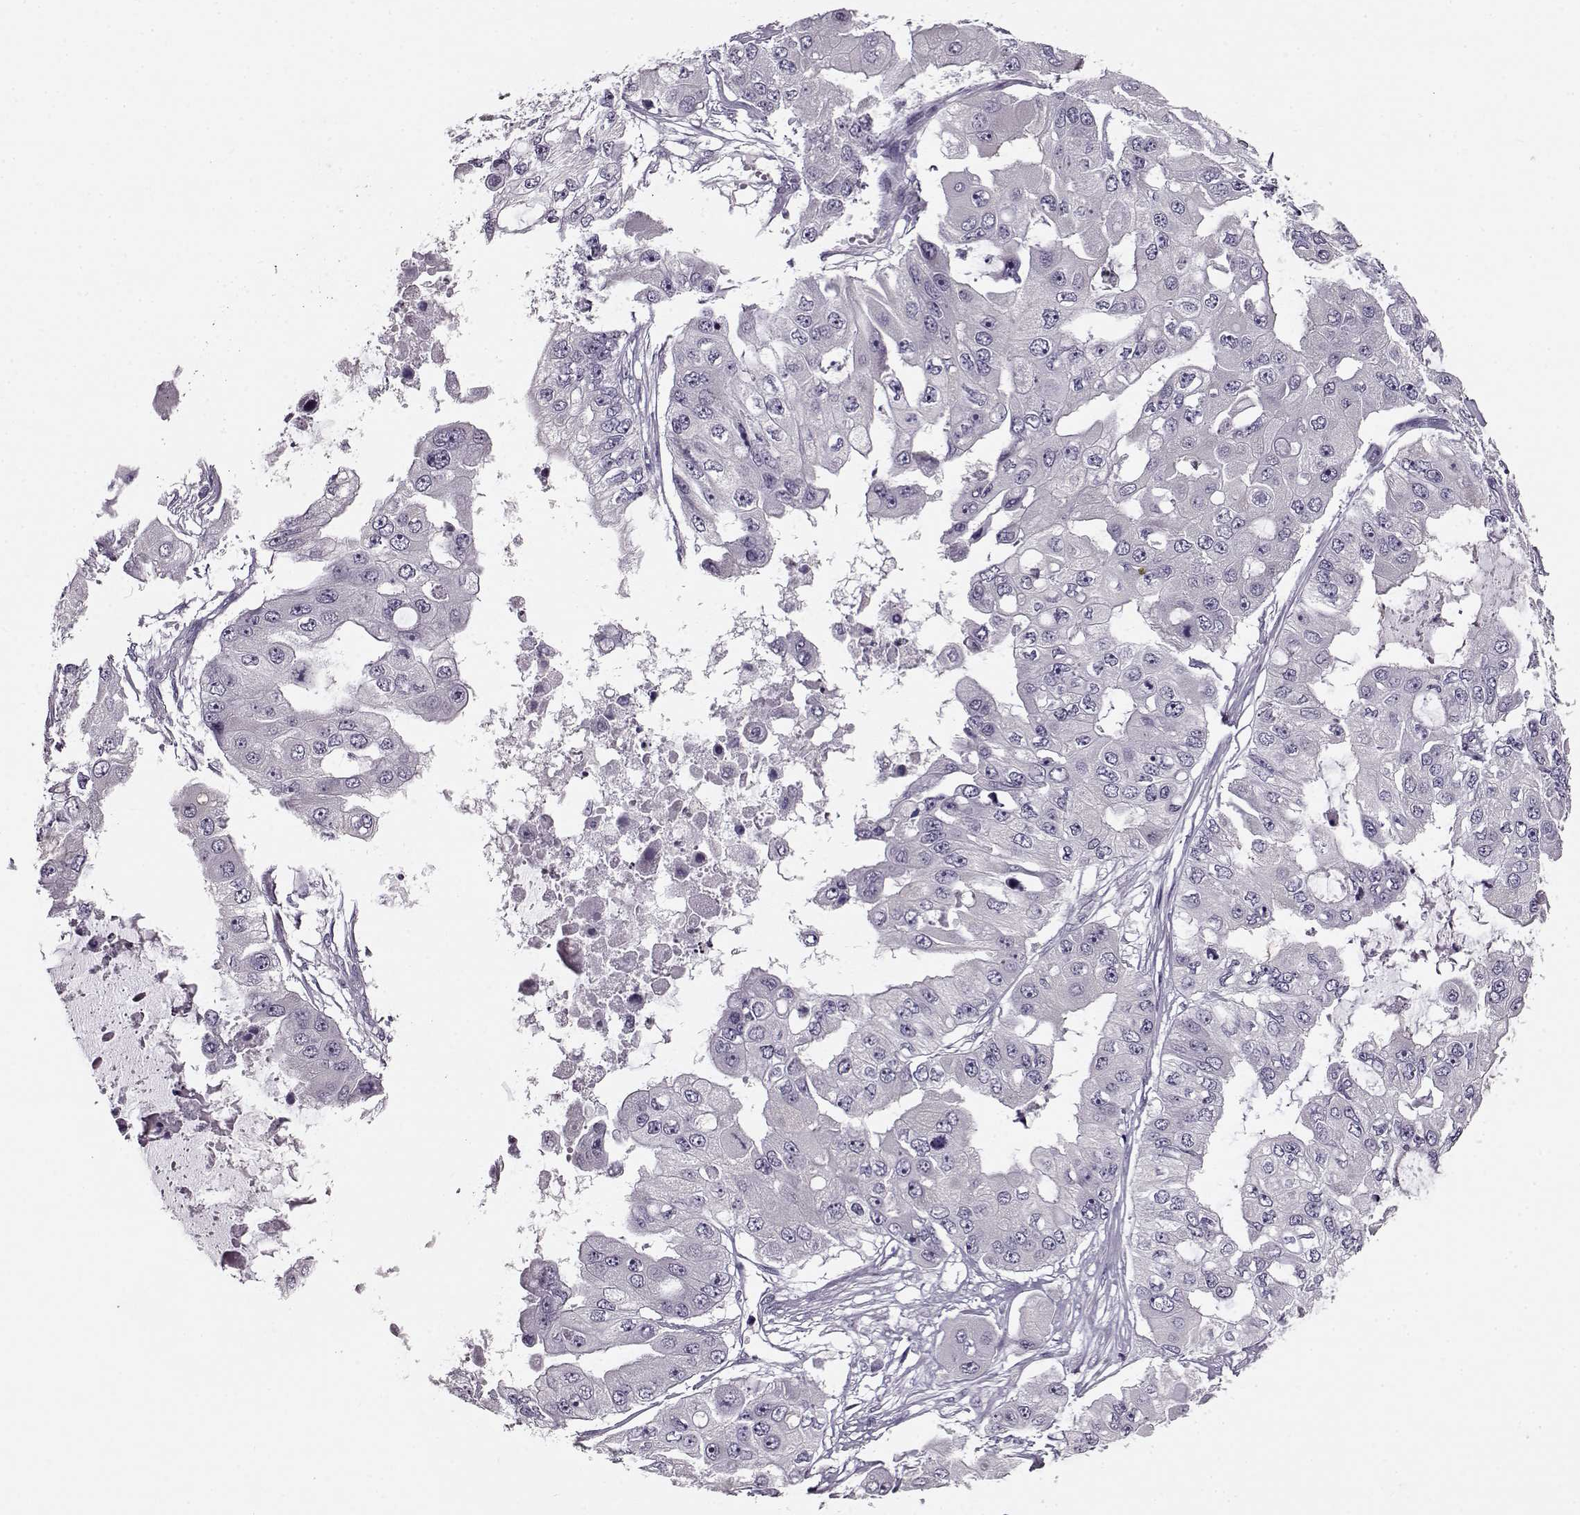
{"staining": {"intensity": "negative", "quantity": "none", "location": "none"}, "tissue": "ovarian cancer", "cell_type": "Tumor cells", "image_type": "cancer", "snomed": [{"axis": "morphology", "description": "Cystadenocarcinoma, serous, NOS"}, {"axis": "topography", "description": "Ovary"}], "caption": "This photomicrograph is of ovarian serous cystadenocarcinoma stained with IHC to label a protein in brown with the nuclei are counter-stained blue. There is no positivity in tumor cells.", "gene": "RP1L1", "patient": {"sex": "female", "age": 56}}